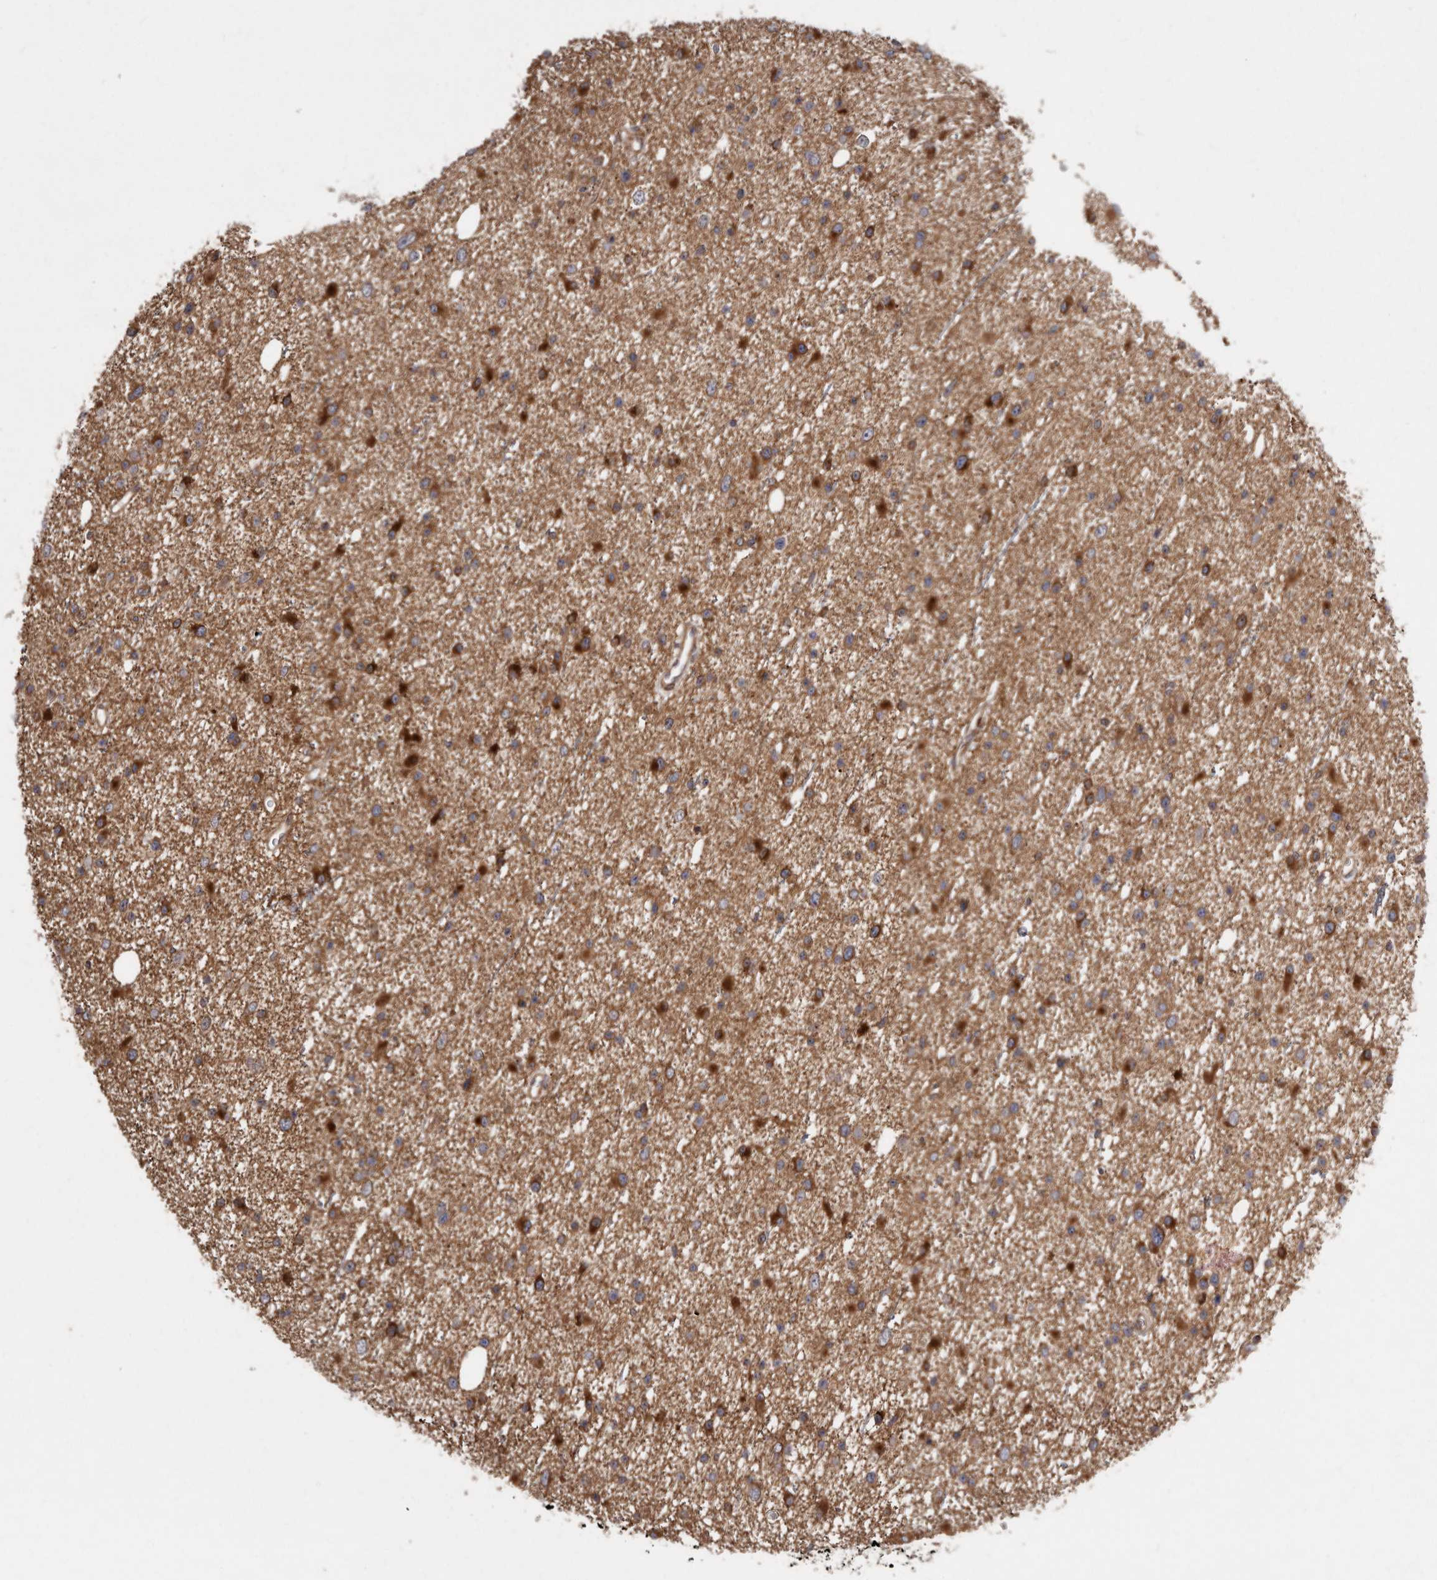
{"staining": {"intensity": "moderate", "quantity": ">75%", "location": "cytoplasmic/membranous"}, "tissue": "glioma", "cell_type": "Tumor cells", "image_type": "cancer", "snomed": [{"axis": "morphology", "description": "Glioma, malignant, Low grade"}, {"axis": "topography", "description": "Cerebral cortex"}], "caption": "Glioma stained with immunohistochemistry (IHC) shows moderate cytoplasmic/membranous positivity in approximately >75% of tumor cells.", "gene": "FLAD1", "patient": {"sex": "female", "age": 39}}